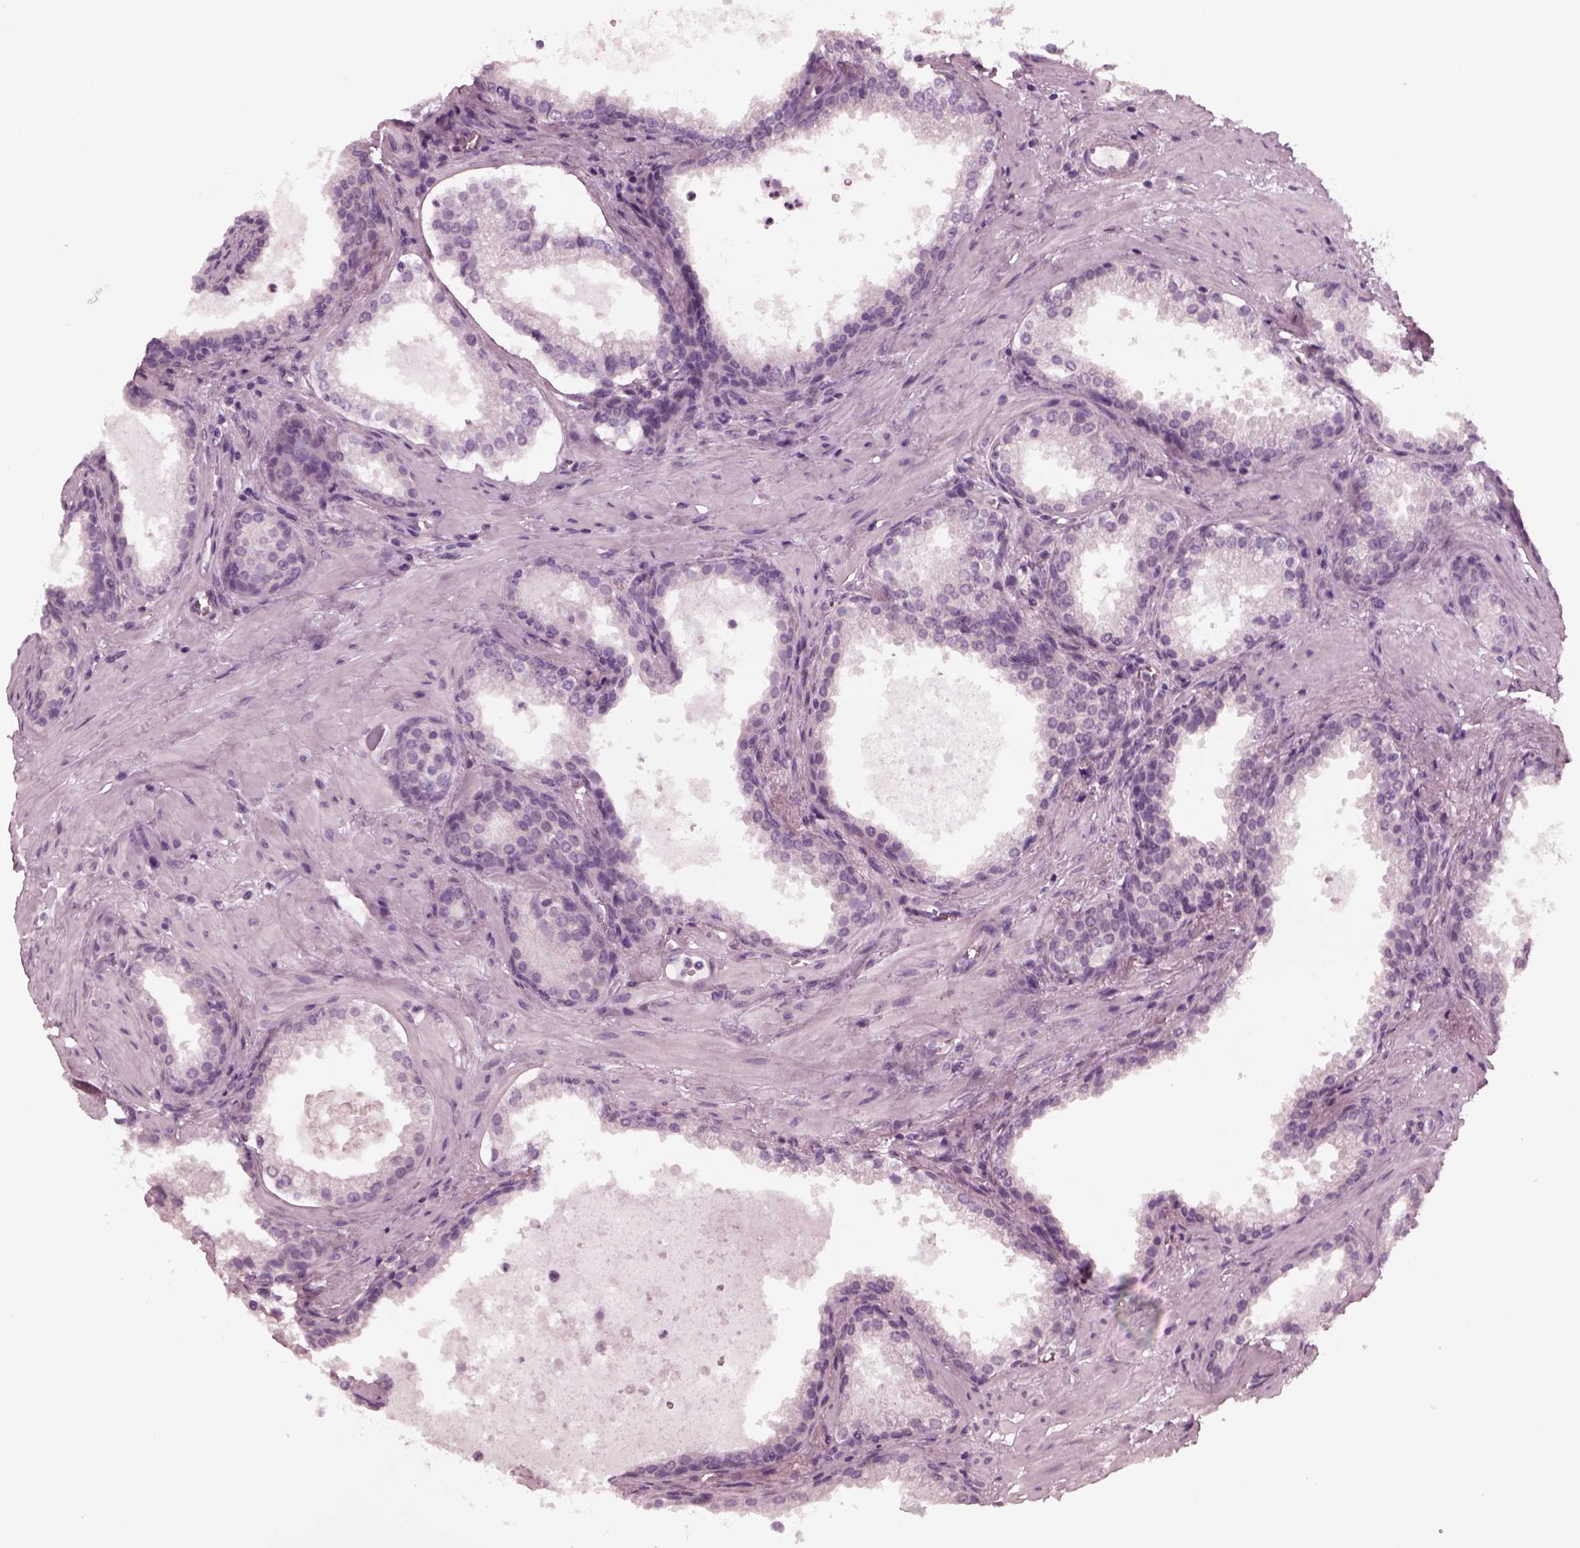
{"staining": {"intensity": "negative", "quantity": "none", "location": "none"}, "tissue": "prostate cancer", "cell_type": "Tumor cells", "image_type": "cancer", "snomed": [{"axis": "morphology", "description": "Adenocarcinoma, Low grade"}, {"axis": "topography", "description": "Prostate"}], "caption": "Immunohistochemical staining of prostate cancer (adenocarcinoma (low-grade)) exhibits no significant staining in tumor cells.", "gene": "YY2", "patient": {"sex": "male", "age": 56}}